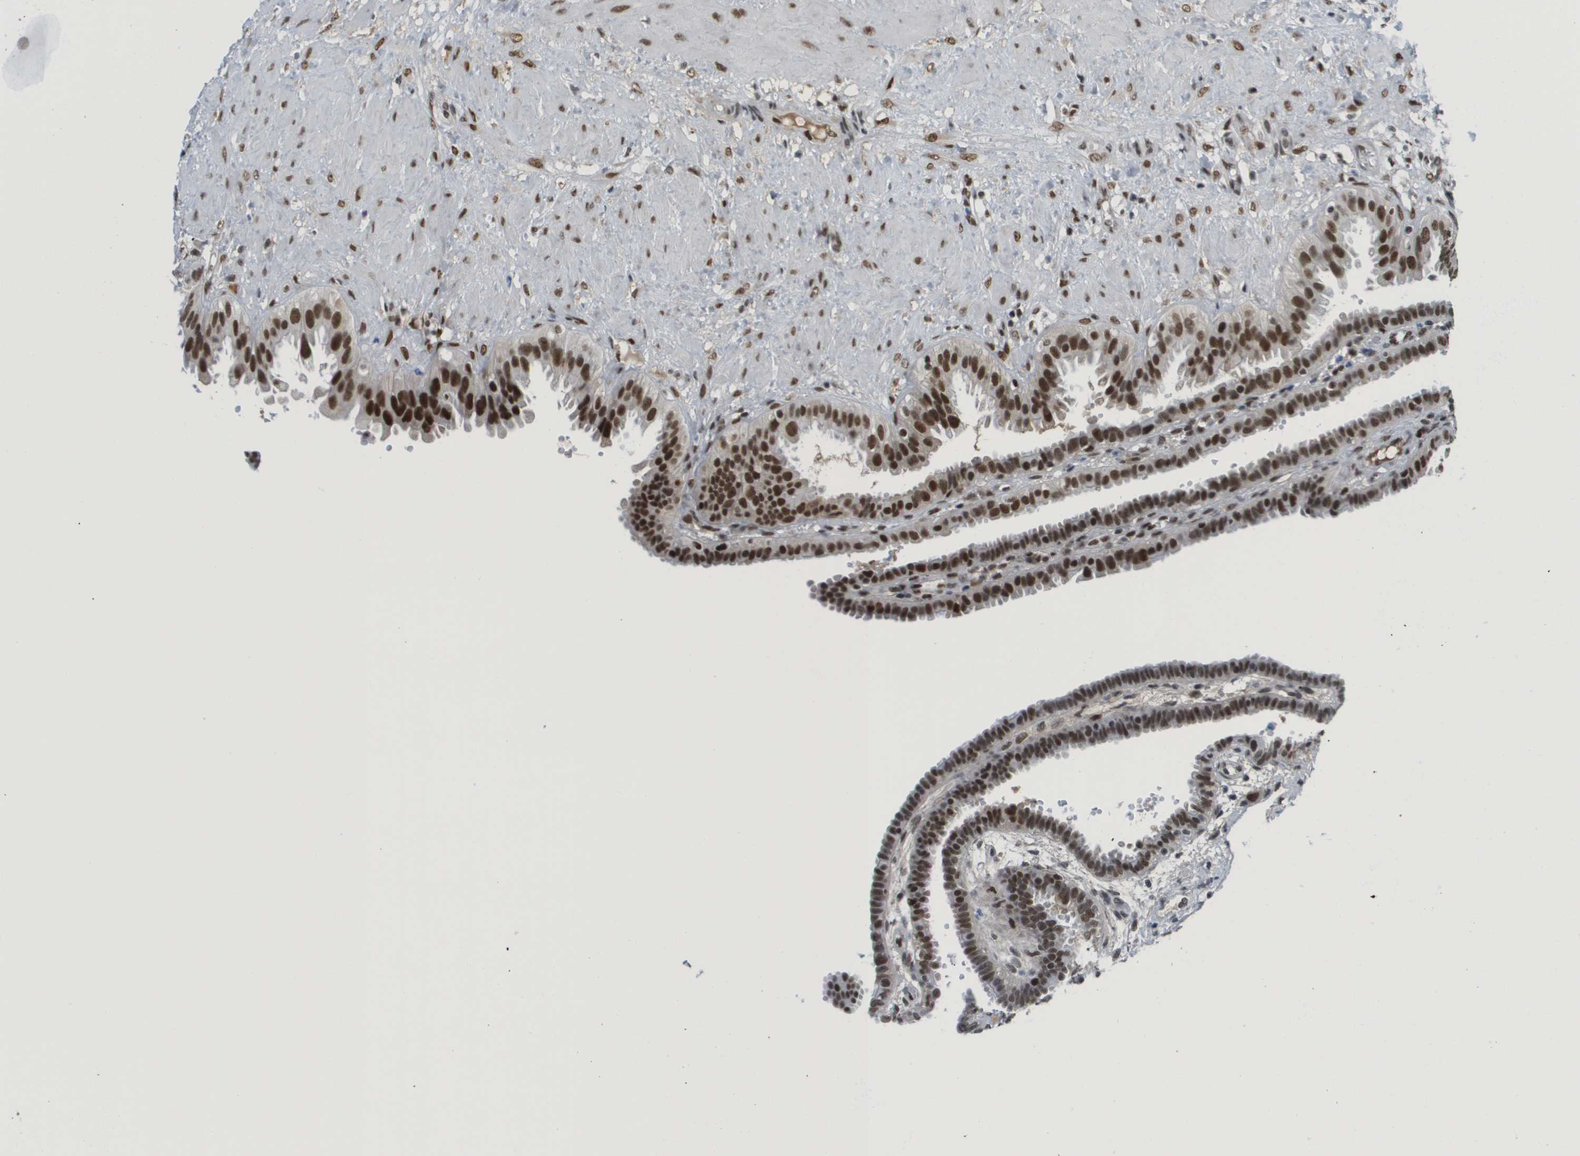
{"staining": {"intensity": "strong", "quantity": ">75%", "location": "nuclear"}, "tissue": "fallopian tube", "cell_type": "Glandular cells", "image_type": "normal", "snomed": [{"axis": "morphology", "description": "Normal tissue, NOS"}, {"axis": "topography", "description": "Fallopian tube"}, {"axis": "topography", "description": "Placenta"}], "caption": "Immunohistochemical staining of benign fallopian tube exhibits strong nuclear protein positivity in about >75% of glandular cells.", "gene": "SMARCAD1", "patient": {"sex": "female", "age": 34}}